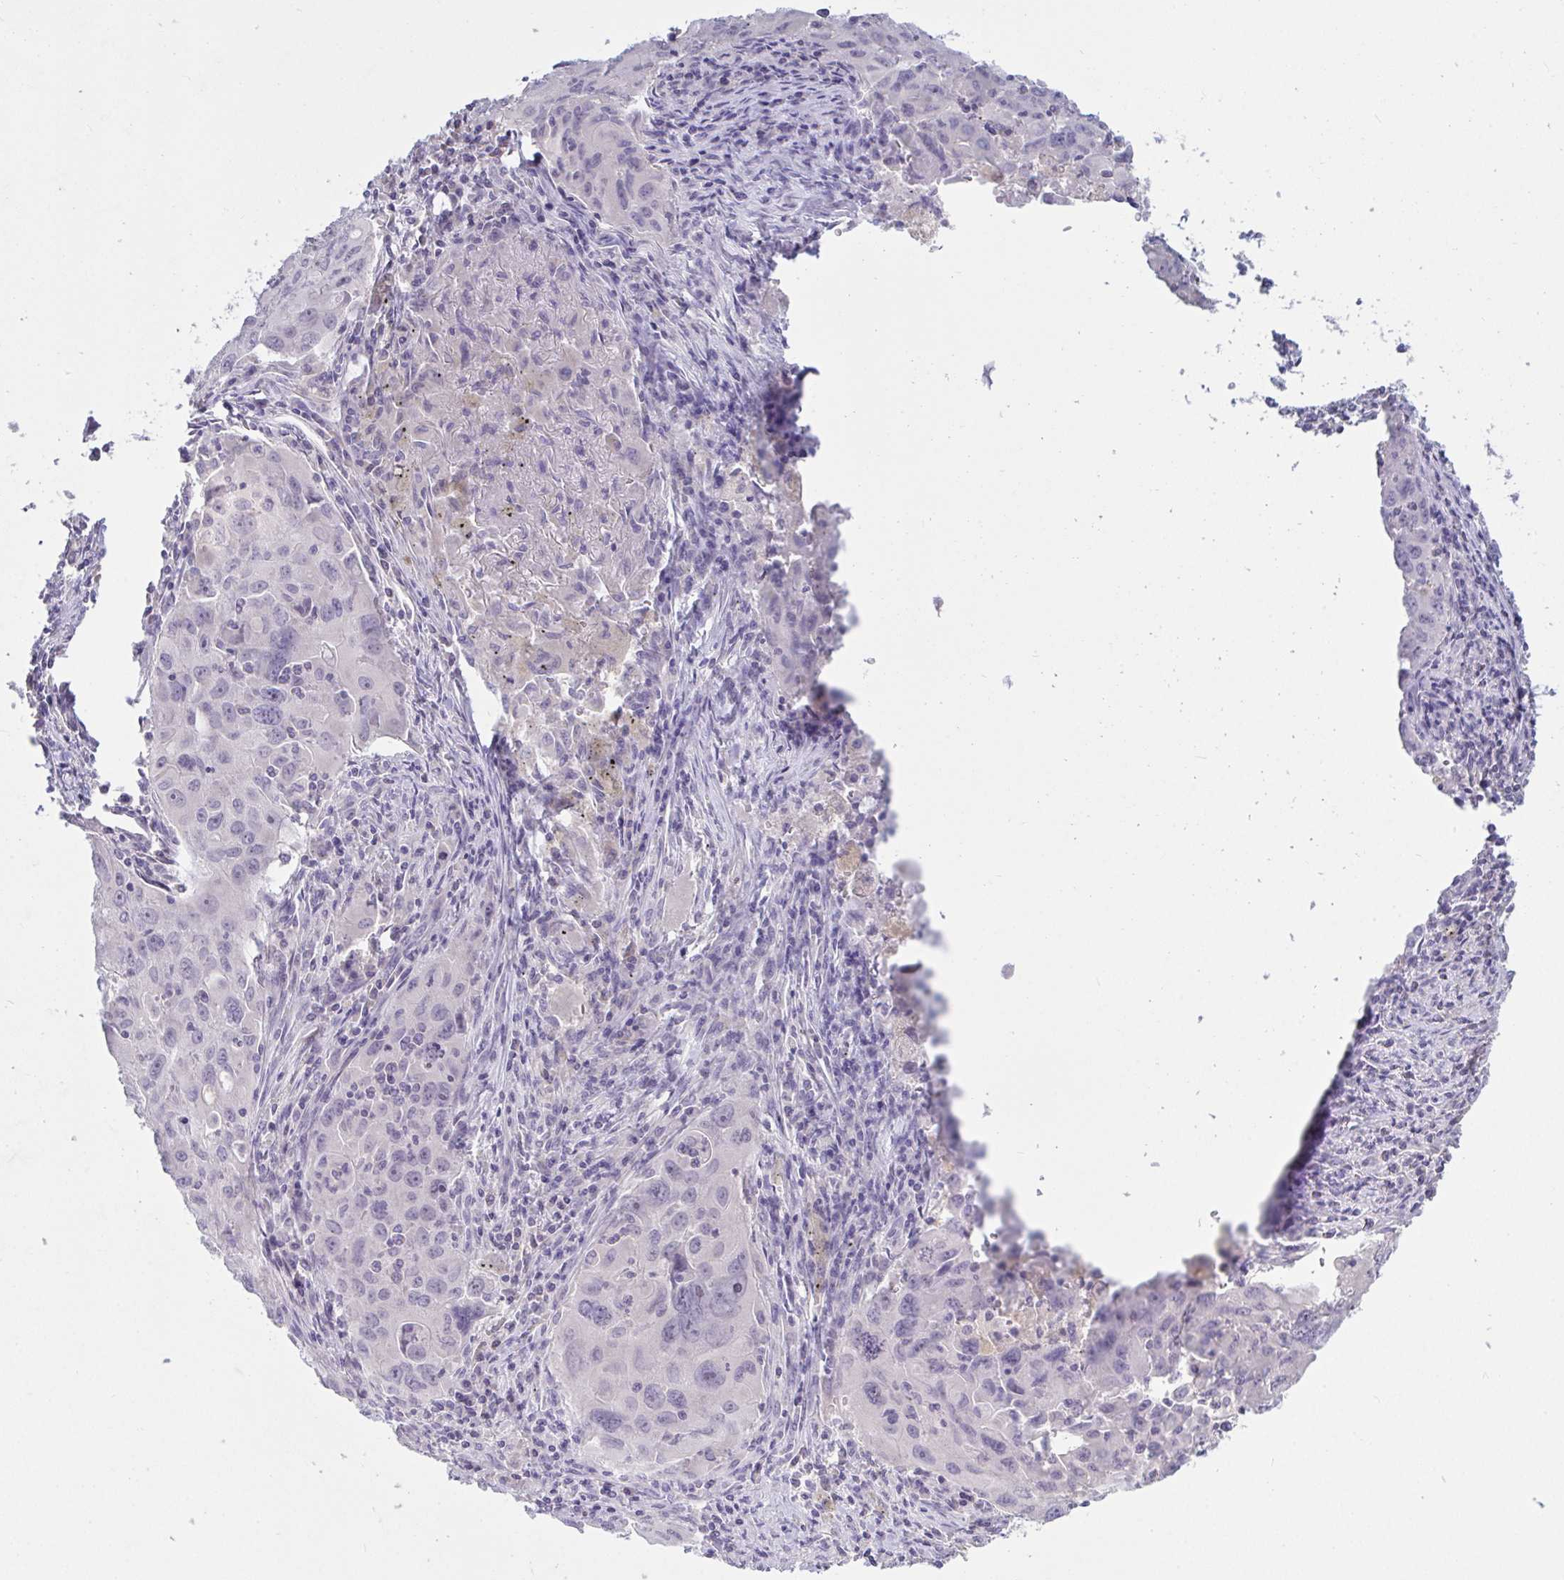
{"staining": {"intensity": "negative", "quantity": "none", "location": "none"}, "tissue": "lung cancer", "cell_type": "Tumor cells", "image_type": "cancer", "snomed": [{"axis": "morphology", "description": "Adenocarcinoma, NOS"}, {"axis": "morphology", "description": "Adenocarcinoma, metastatic, NOS"}, {"axis": "topography", "description": "Lymph node"}, {"axis": "topography", "description": "Lung"}], "caption": "Adenocarcinoma (lung) was stained to show a protein in brown. There is no significant staining in tumor cells.", "gene": "MYC", "patient": {"sex": "female", "age": 42}}